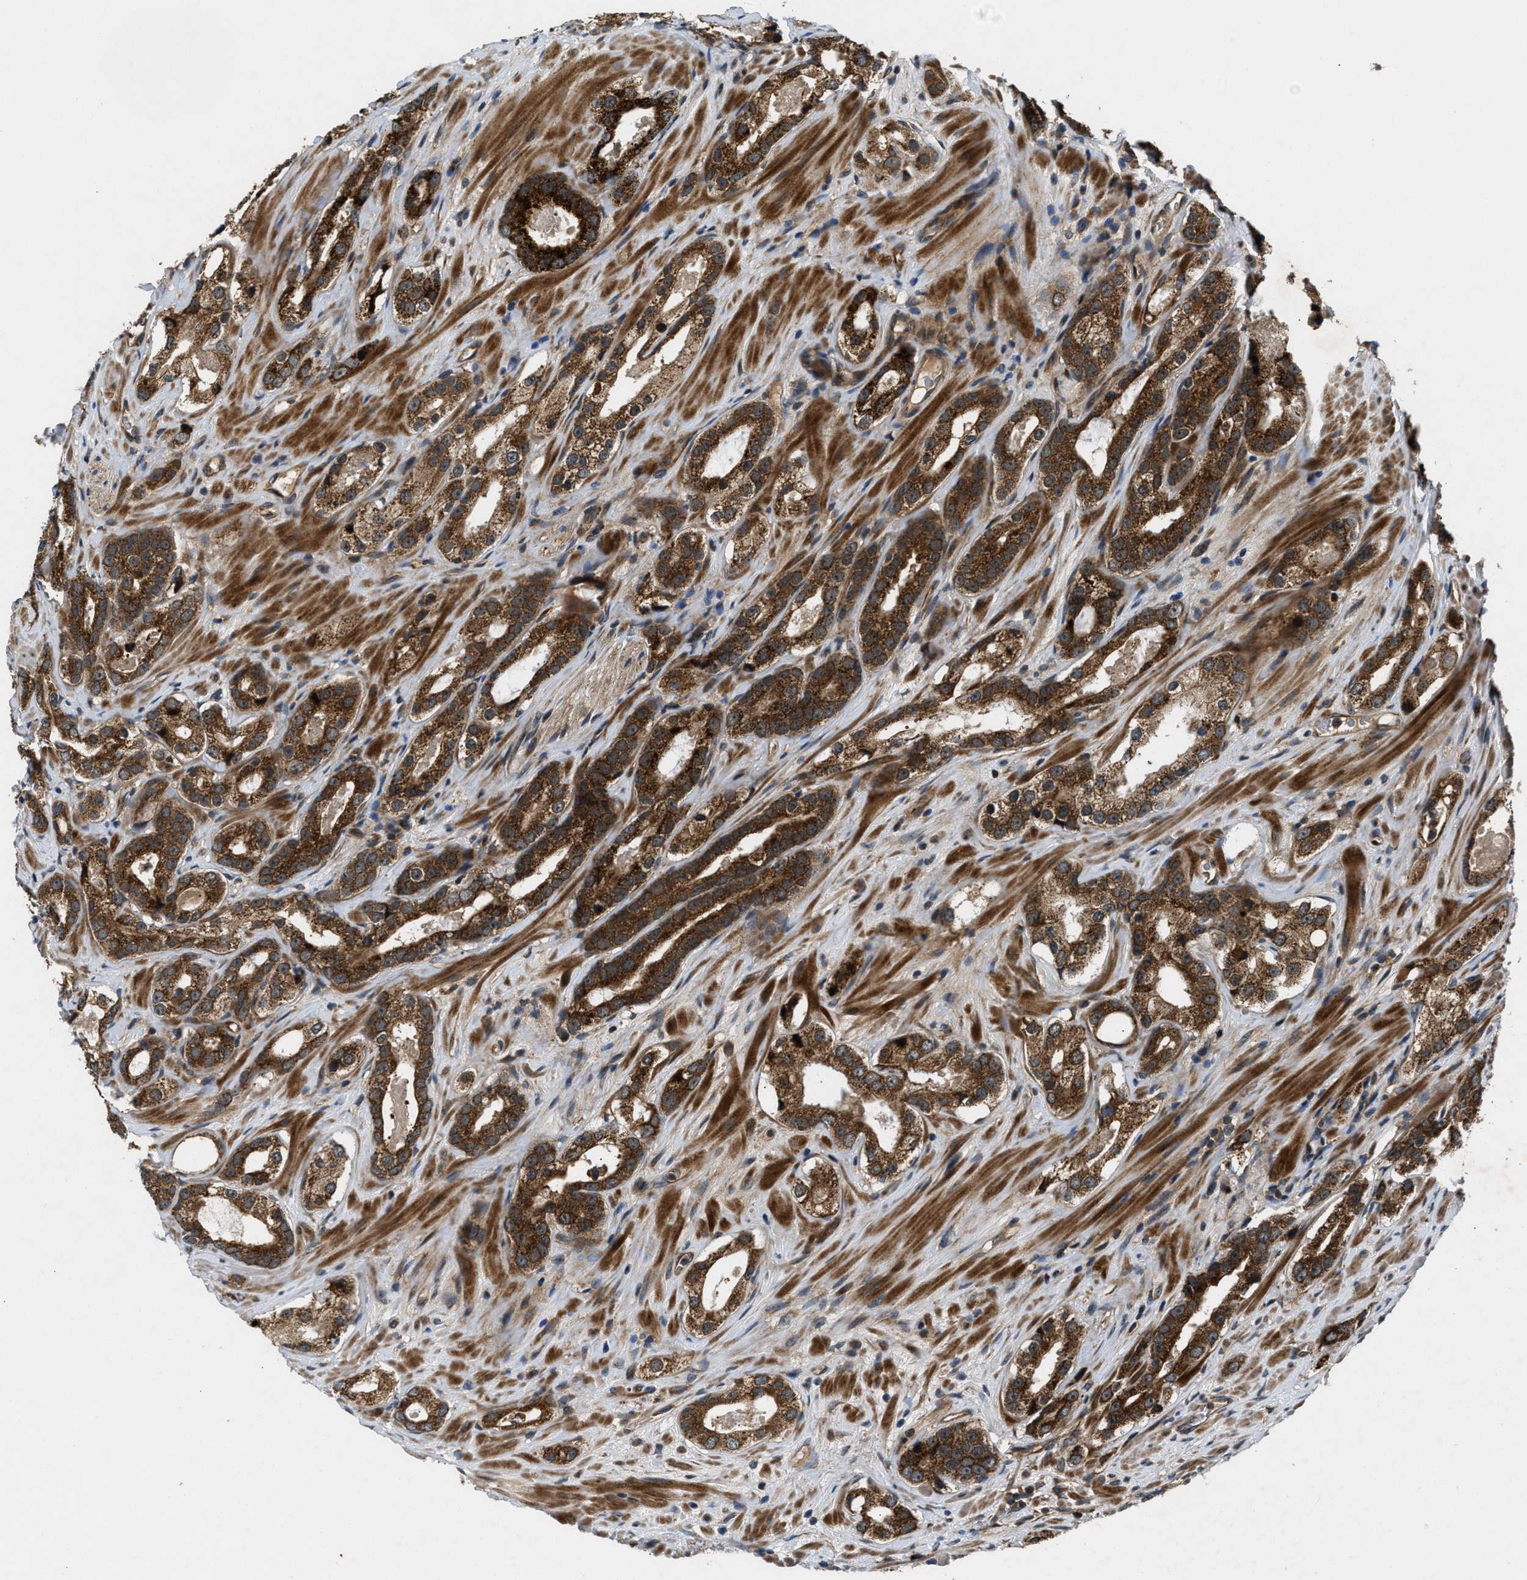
{"staining": {"intensity": "strong", "quantity": ">75%", "location": "cytoplasmic/membranous"}, "tissue": "prostate cancer", "cell_type": "Tumor cells", "image_type": "cancer", "snomed": [{"axis": "morphology", "description": "Adenocarcinoma, High grade"}, {"axis": "topography", "description": "Prostate"}], "caption": "IHC of human adenocarcinoma (high-grade) (prostate) shows high levels of strong cytoplasmic/membranous expression in approximately >75% of tumor cells. (DAB IHC, brown staining for protein, blue staining for nuclei).", "gene": "PNPLA8", "patient": {"sex": "male", "age": 63}}